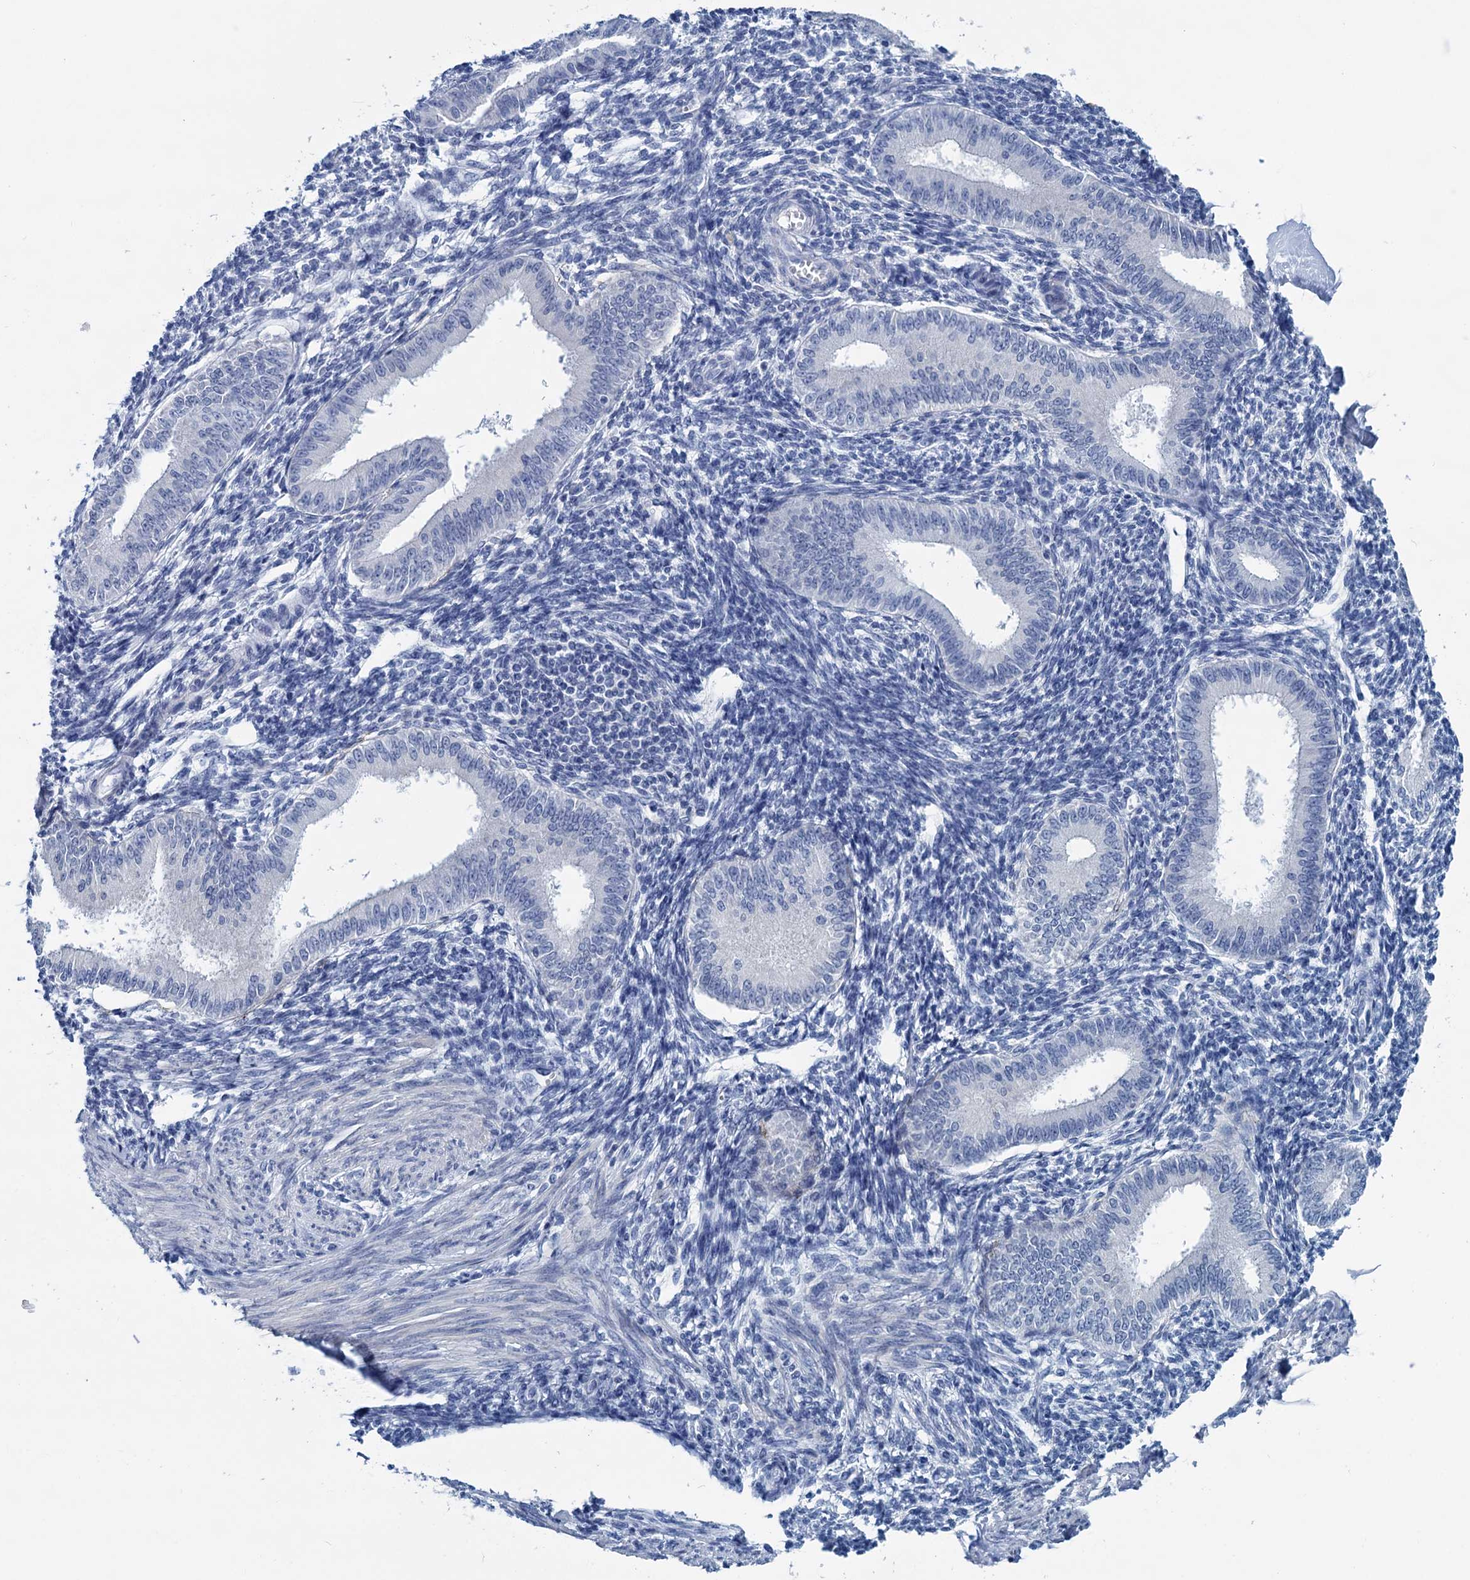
{"staining": {"intensity": "negative", "quantity": "none", "location": "none"}, "tissue": "endometrium", "cell_type": "Cells in endometrial stroma", "image_type": "normal", "snomed": [{"axis": "morphology", "description": "Normal tissue, NOS"}, {"axis": "topography", "description": "Uterus"}, {"axis": "topography", "description": "Endometrium"}], "caption": "Protein analysis of normal endometrium demonstrates no significant positivity in cells in endometrial stroma. (DAB (3,3'-diaminobenzidine) immunohistochemistry (IHC) visualized using brightfield microscopy, high magnification).", "gene": "MYOZ3", "patient": {"sex": "female", "age": 48}}